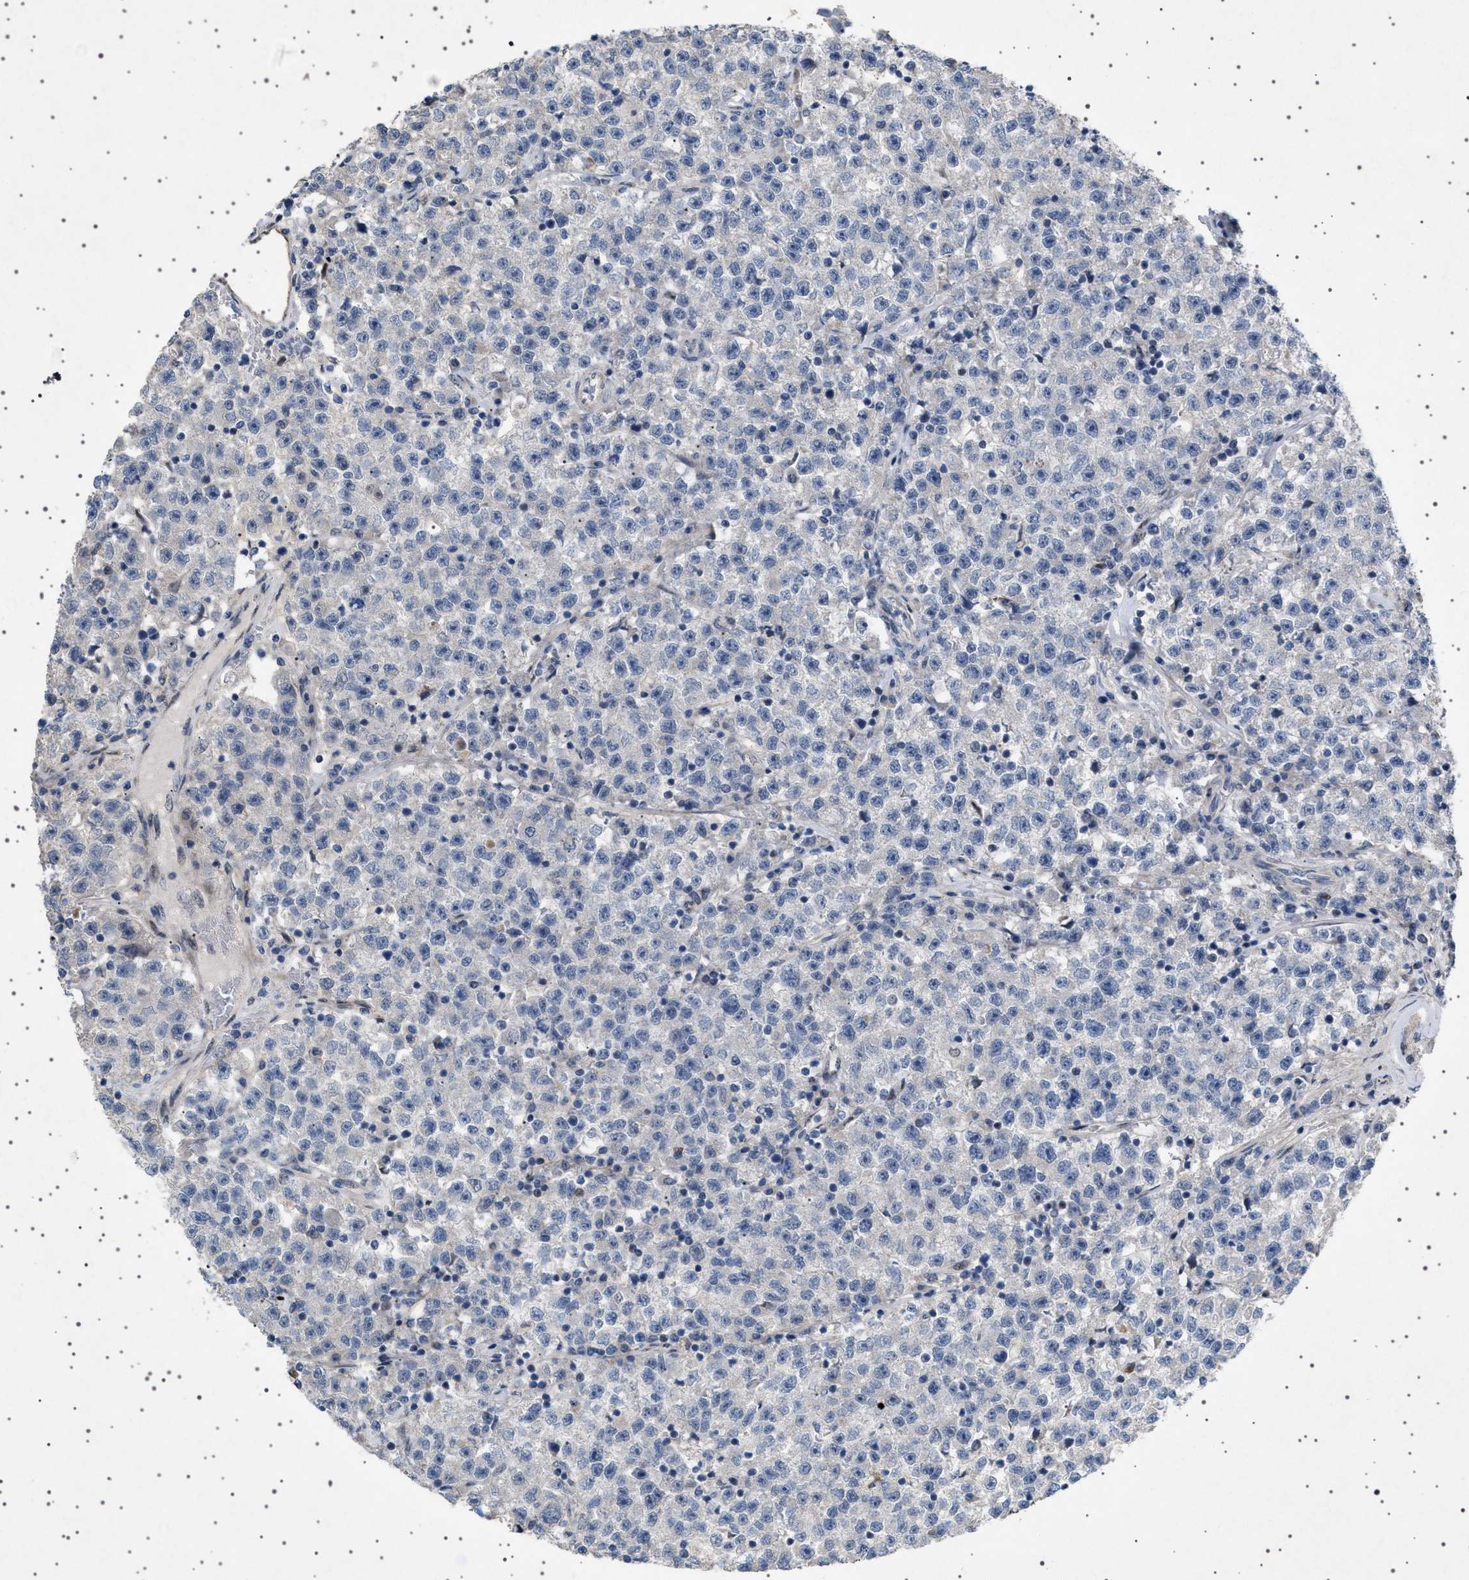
{"staining": {"intensity": "negative", "quantity": "none", "location": "none"}, "tissue": "testis cancer", "cell_type": "Tumor cells", "image_type": "cancer", "snomed": [{"axis": "morphology", "description": "Seminoma, NOS"}, {"axis": "topography", "description": "Testis"}], "caption": "Tumor cells are negative for protein expression in human testis cancer (seminoma).", "gene": "HTR1A", "patient": {"sex": "male", "age": 22}}